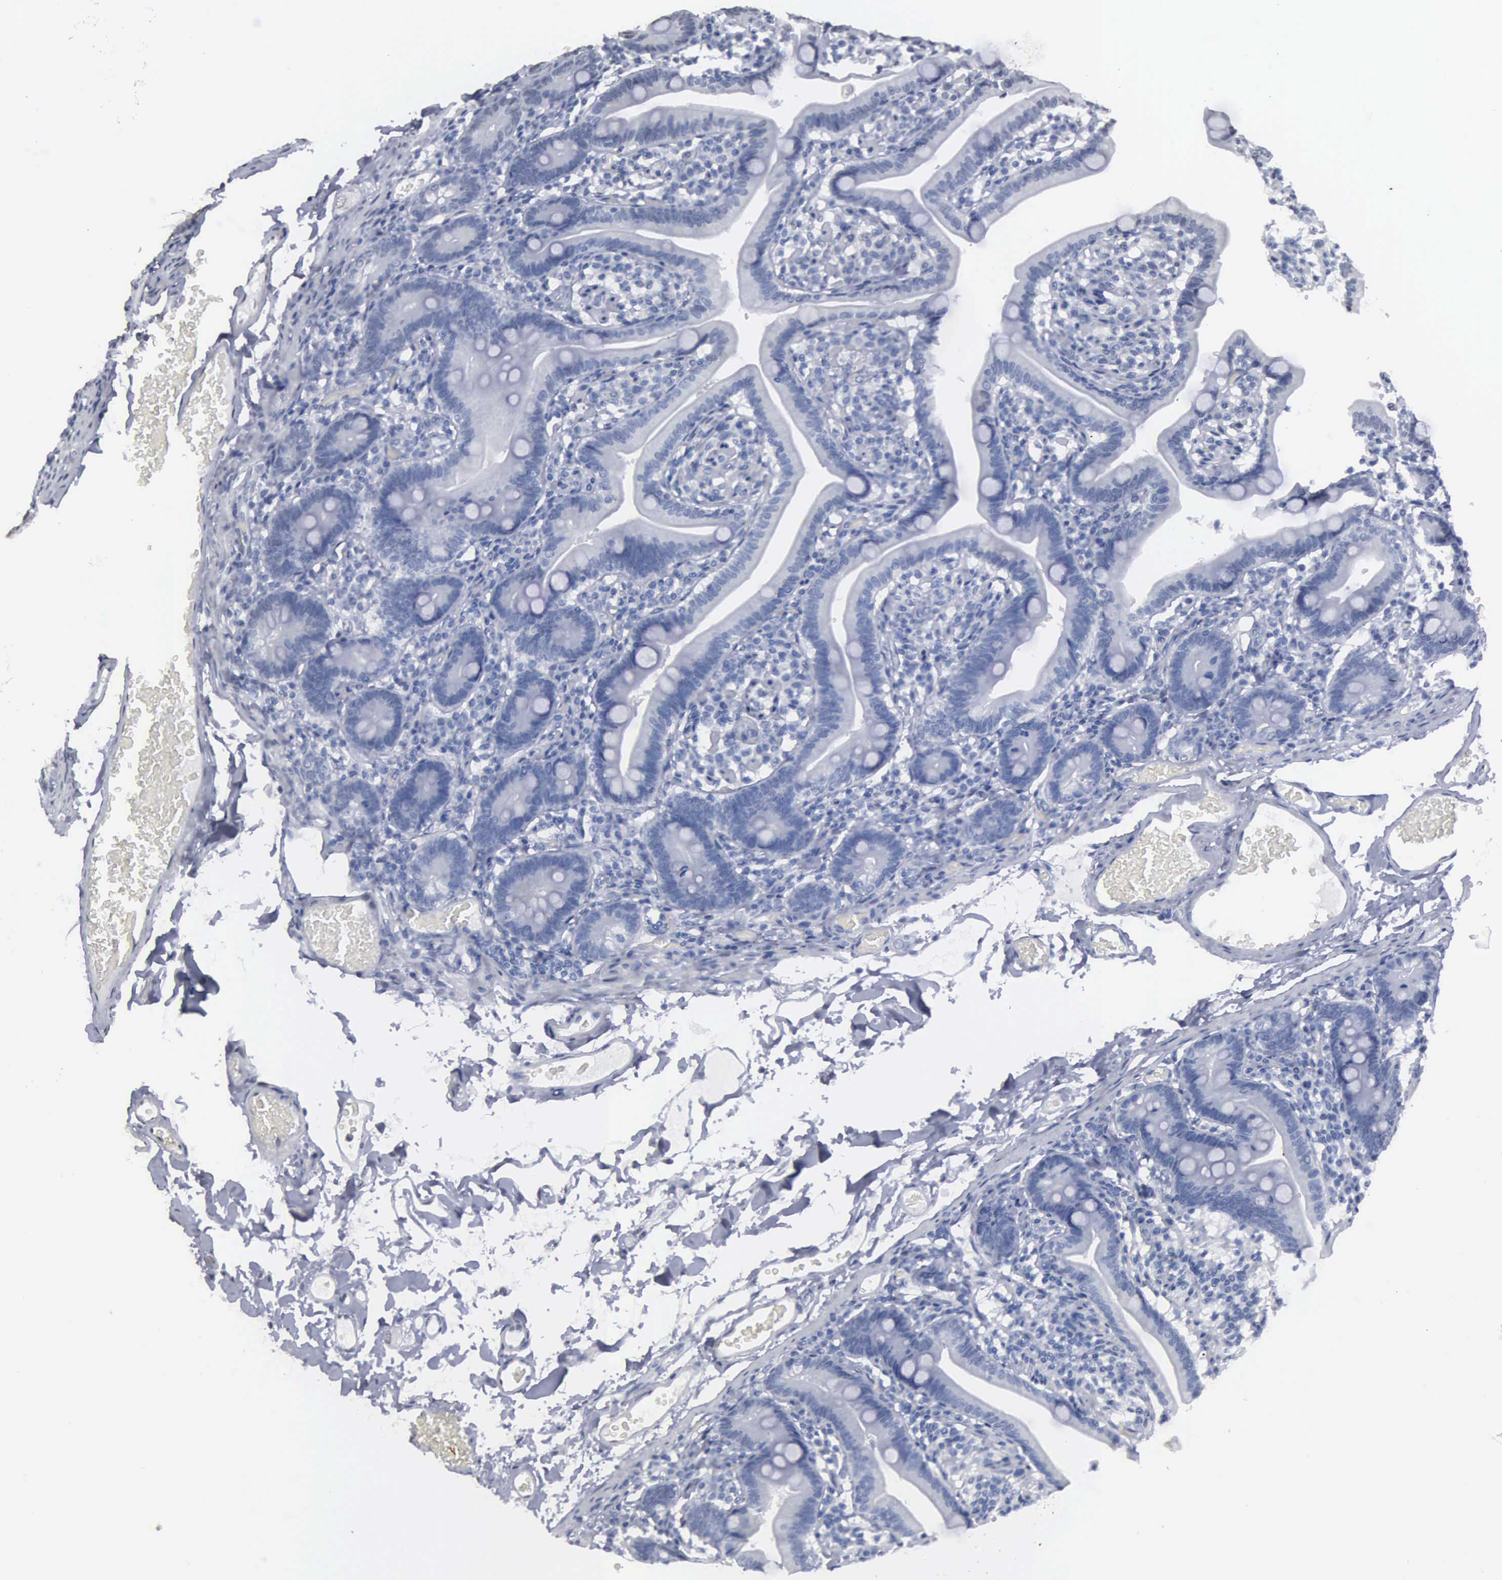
{"staining": {"intensity": "negative", "quantity": "none", "location": "none"}, "tissue": "duodenum", "cell_type": "Glandular cells", "image_type": "normal", "snomed": [{"axis": "morphology", "description": "Normal tissue, NOS"}, {"axis": "topography", "description": "Duodenum"}], "caption": "High power microscopy image of an immunohistochemistry photomicrograph of normal duodenum, revealing no significant positivity in glandular cells. (Stains: DAB IHC with hematoxylin counter stain, Microscopy: brightfield microscopy at high magnification).", "gene": "UPB1", "patient": {"sex": "female", "age": 75}}